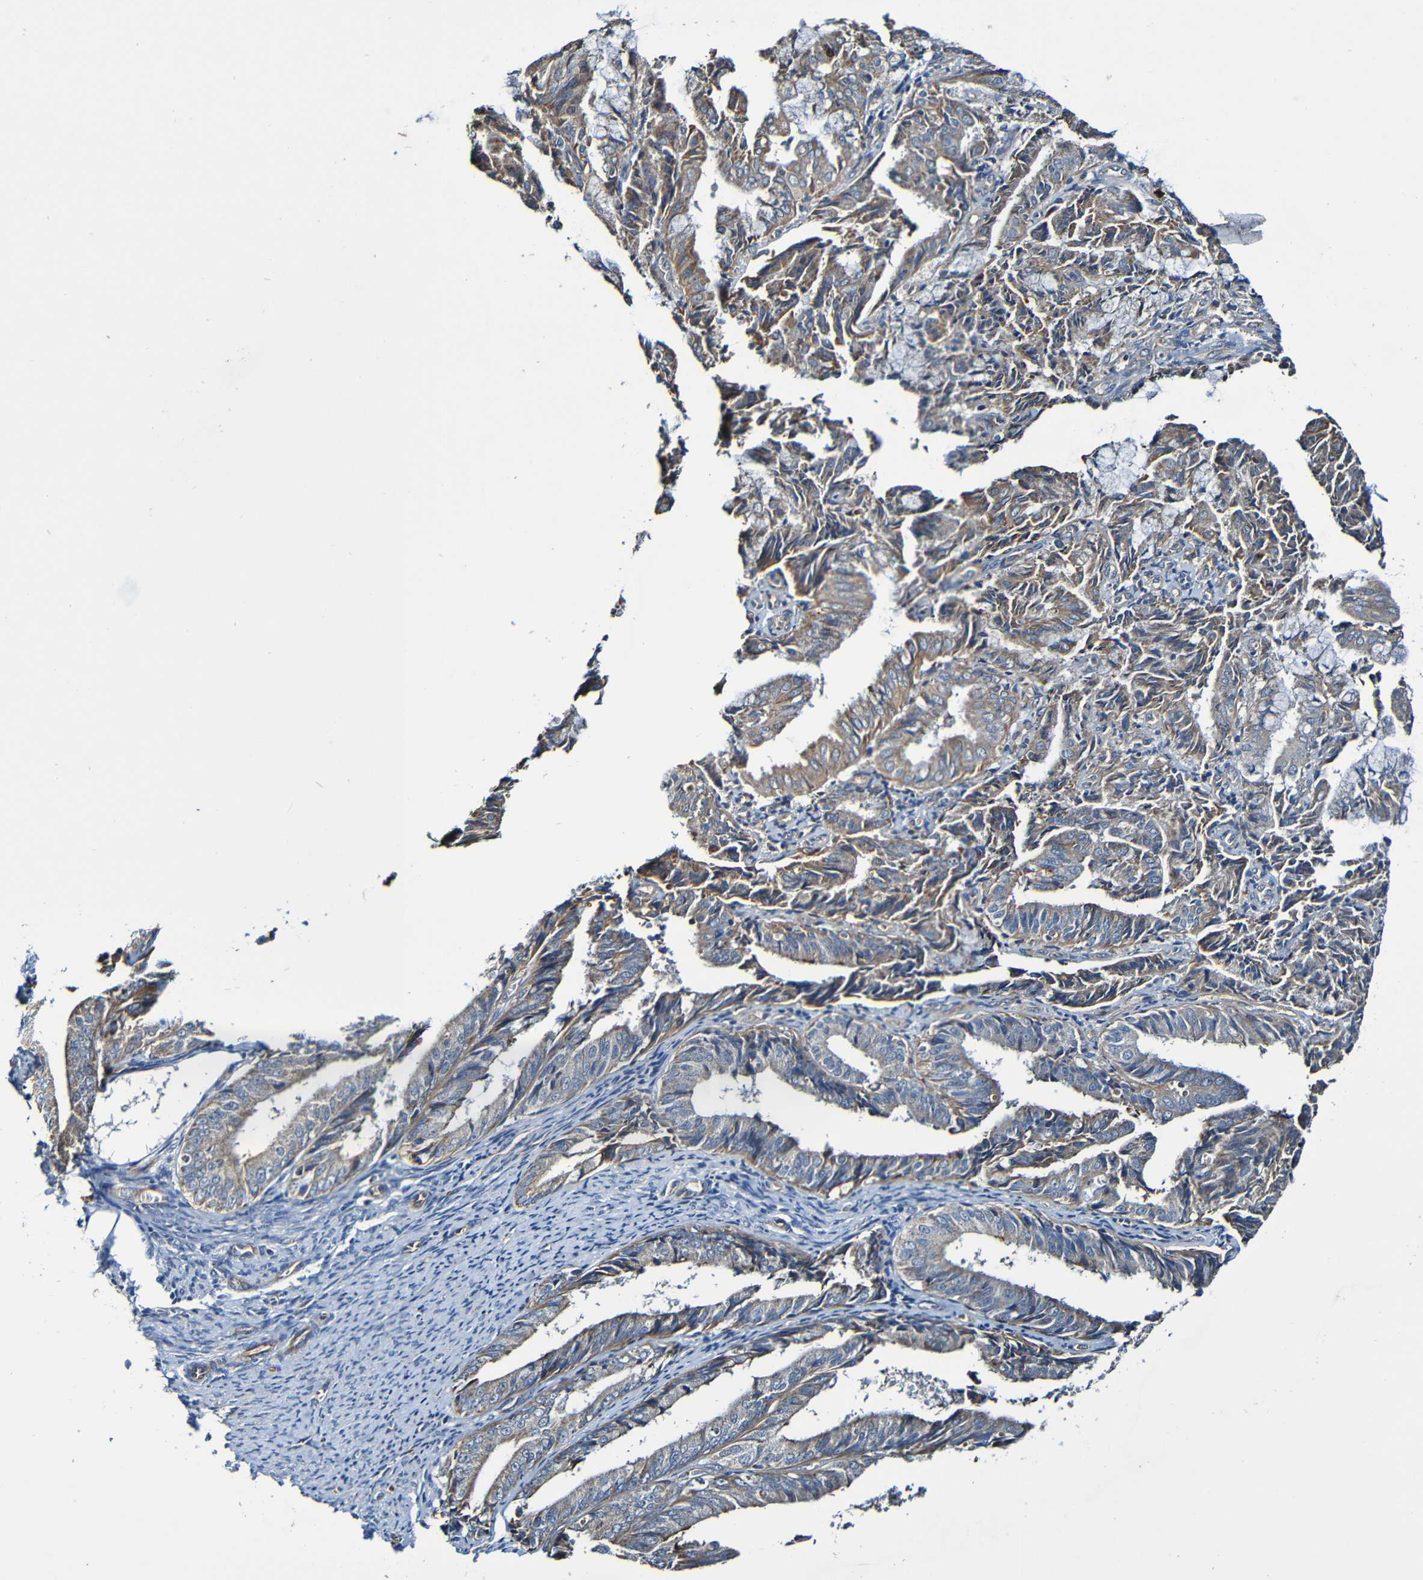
{"staining": {"intensity": "weak", "quantity": "25%-75%", "location": "cytoplasmic/membranous"}, "tissue": "endometrial cancer", "cell_type": "Tumor cells", "image_type": "cancer", "snomed": [{"axis": "morphology", "description": "Adenocarcinoma, NOS"}, {"axis": "topography", "description": "Endometrium"}], "caption": "This photomicrograph exhibits endometrial cancer (adenocarcinoma) stained with IHC to label a protein in brown. The cytoplasmic/membranous of tumor cells show weak positivity for the protein. Nuclei are counter-stained blue.", "gene": "ADAM15", "patient": {"sex": "female", "age": 63}}